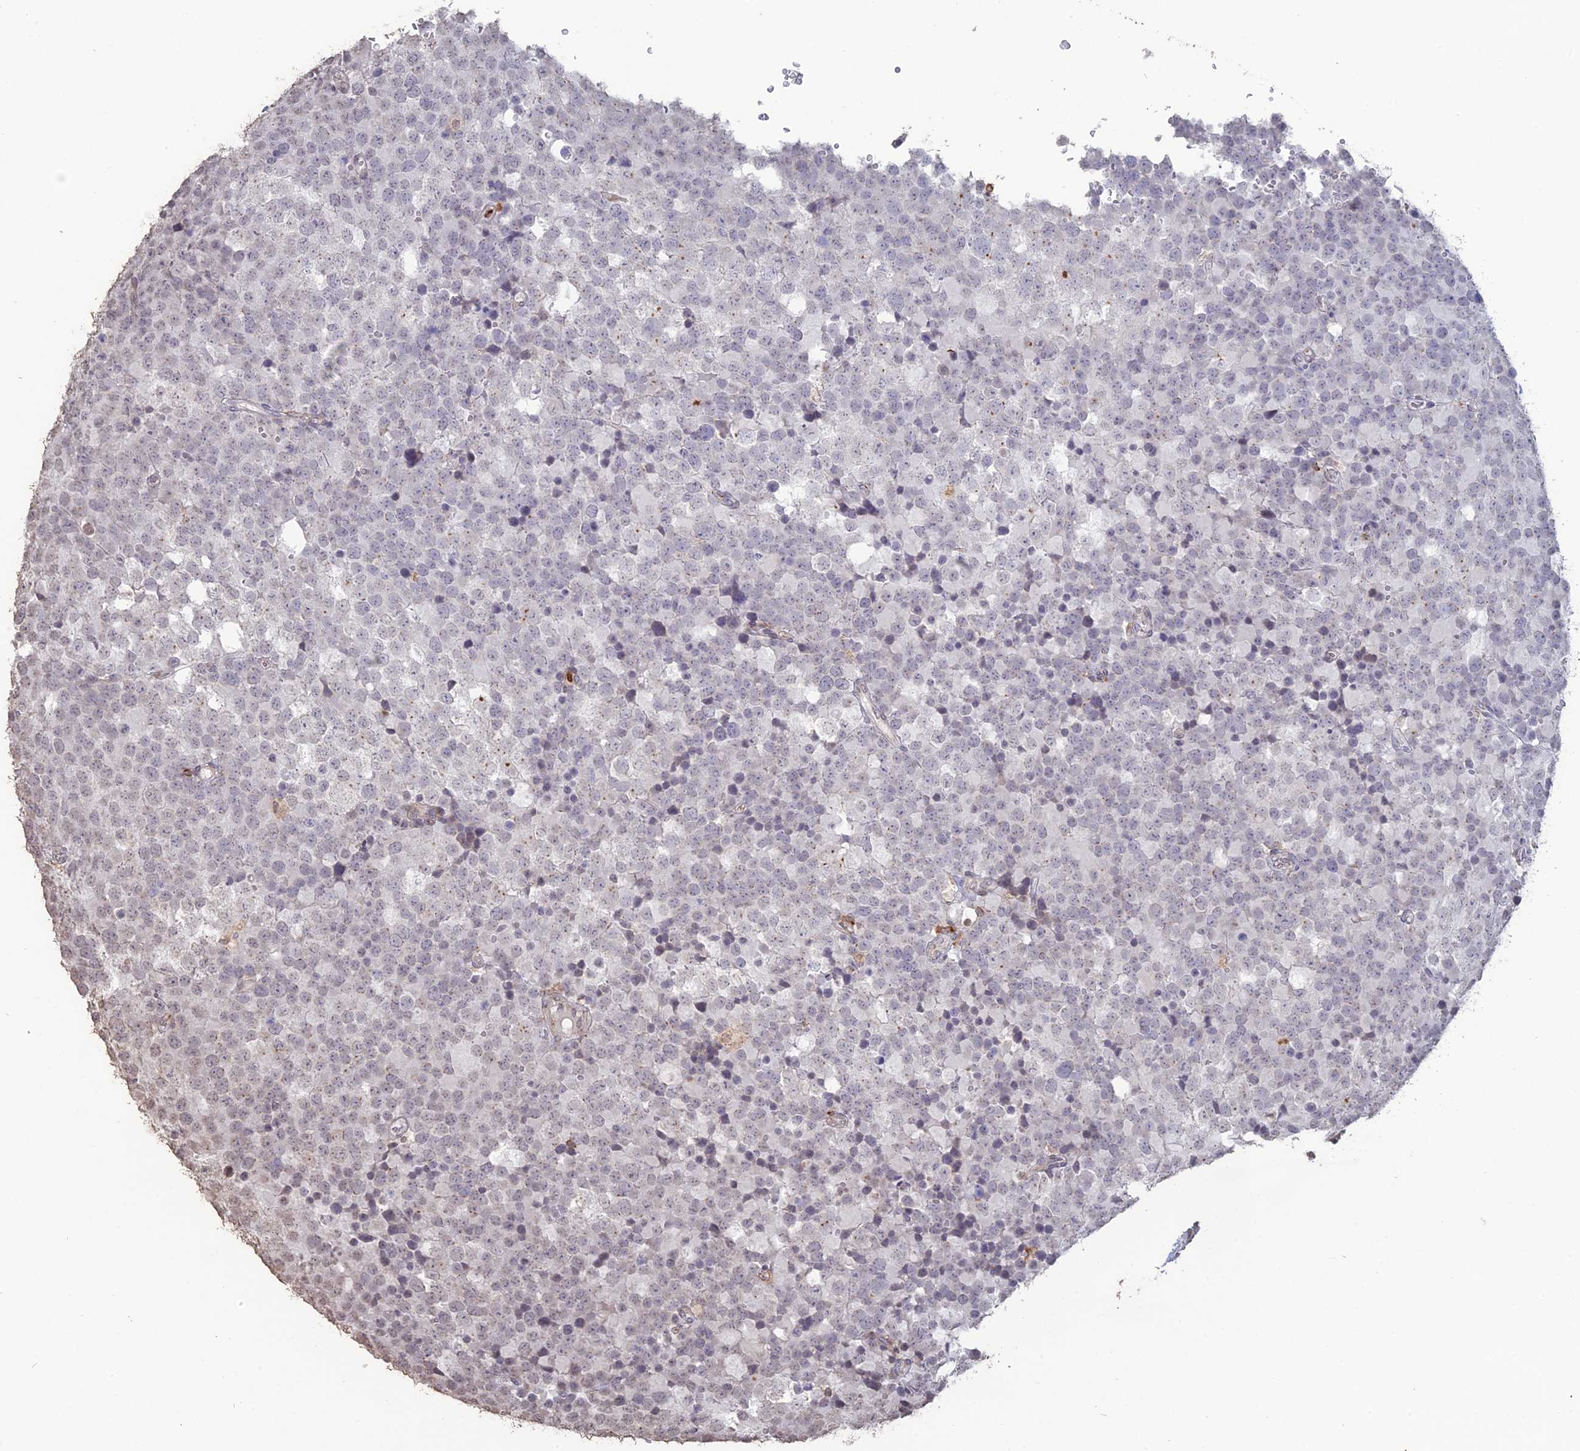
{"staining": {"intensity": "negative", "quantity": "none", "location": "none"}, "tissue": "testis cancer", "cell_type": "Tumor cells", "image_type": "cancer", "snomed": [{"axis": "morphology", "description": "Seminoma, NOS"}, {"axis": "topography", "description": "Testis"}], "caption": "Tumor cells are negative for brown protein staining in seminoma (testis).", "gene": "APOBR", "patient": {"sex": "male", "age": 71}}